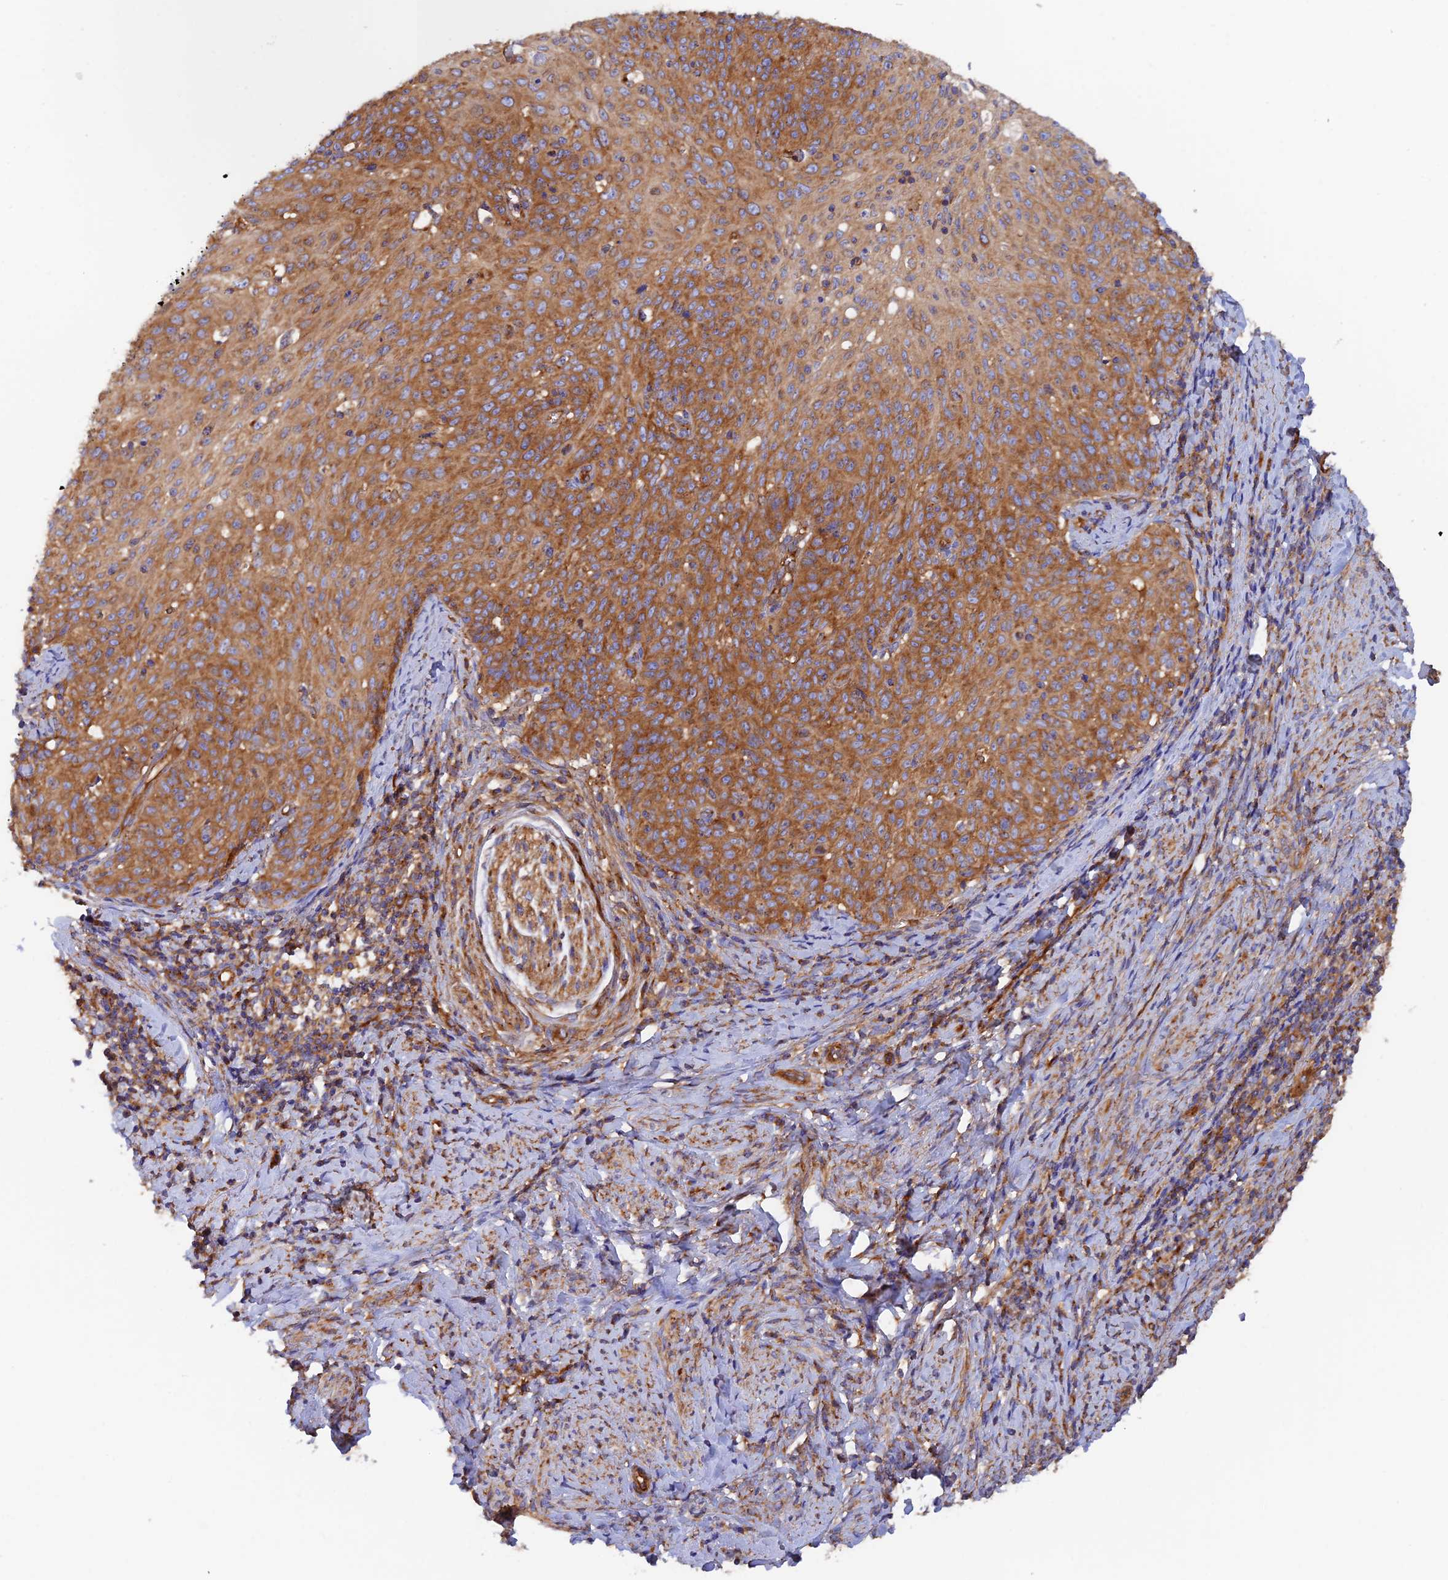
{"staining": {"intensity": "moderate", "quantity": "25%-75%", "location": "cytoplasmic/membranous"}, "tissue": "cervical cancer", "cell_type": "Tumor cells", "image_type": "cancer", "snomed": [{"axis": "morphology", "description": "Squamous cell carcinoma, NOS"}, {"axis": "topography", "description": "Cervix"}], "caption": "Cervical squamous cell carcinoma stained with IHC shows moderate cytoplasmic/membranous staining in about 25%-75% of tumor cells. Using DAB (3,3'-diaminobenzidine) (brown) and hematoxylin (blue) stains, captured at high magnification using brightfield microscopy.", "gene": "DCTN2", "patient": {"sex": "female", "age": 70}}